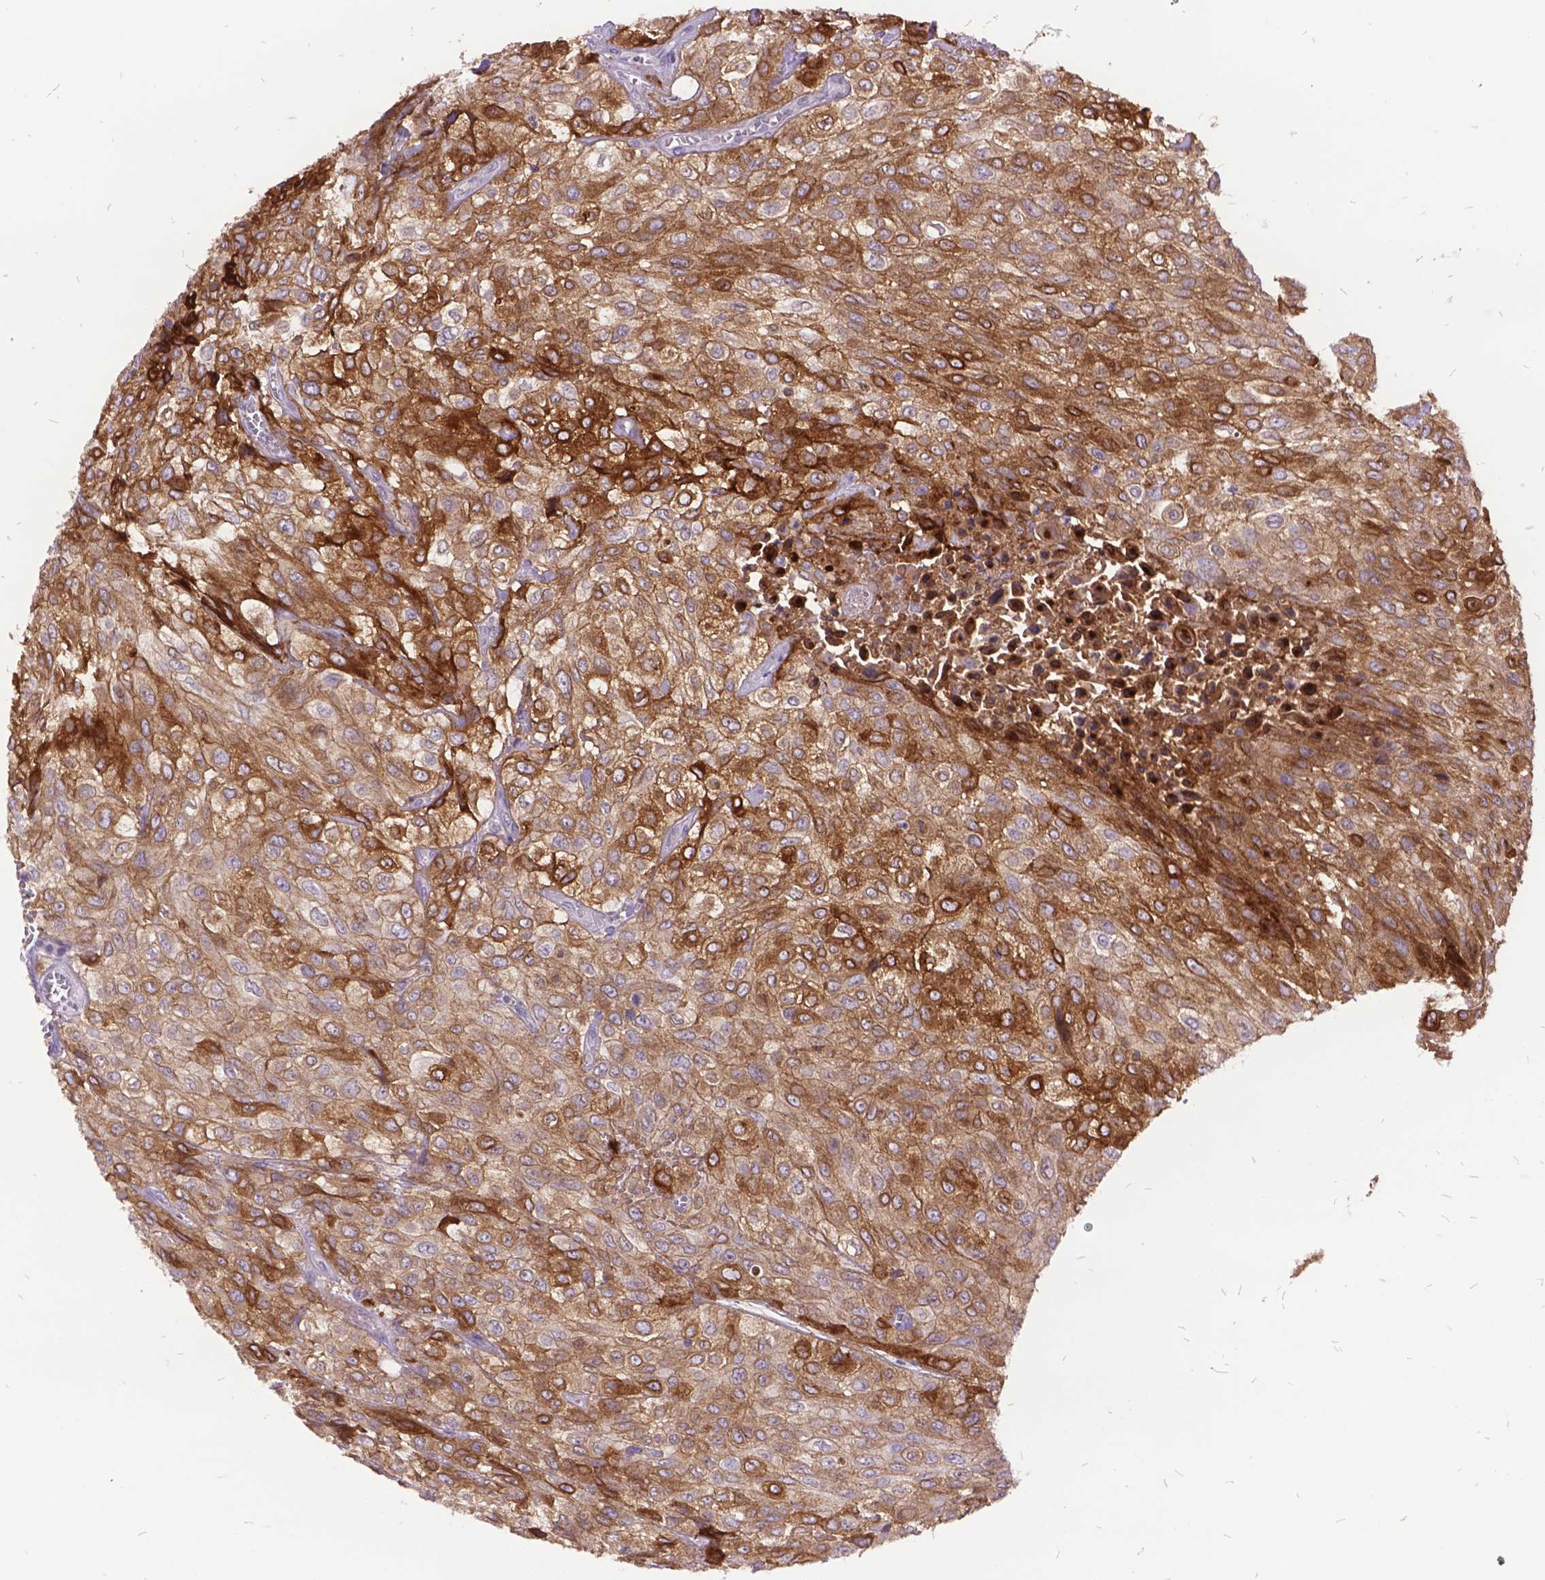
{"staining": {"intensity": "moderate", "quantity": "25%-75%", "location": "cytoplasmic/membranous"}, "tissue": "urothelial cancer", "cell_type": "Tumor cells", "image_type": "cancer", "snomed": [{"axis": "morphology", "description": "Urothelial carcinoma, High grade"}, {"axis": "topography", "description": "Urinary bladder"}], "caption": "Immunohistochemical staining of urothelial cancer demonstrates moderate cytoplasmic/membranous protein positivity in about 25%-75% of tumor cells.", "gene": "ITGB6", "patient": {"sex": "male", "age": 57}}